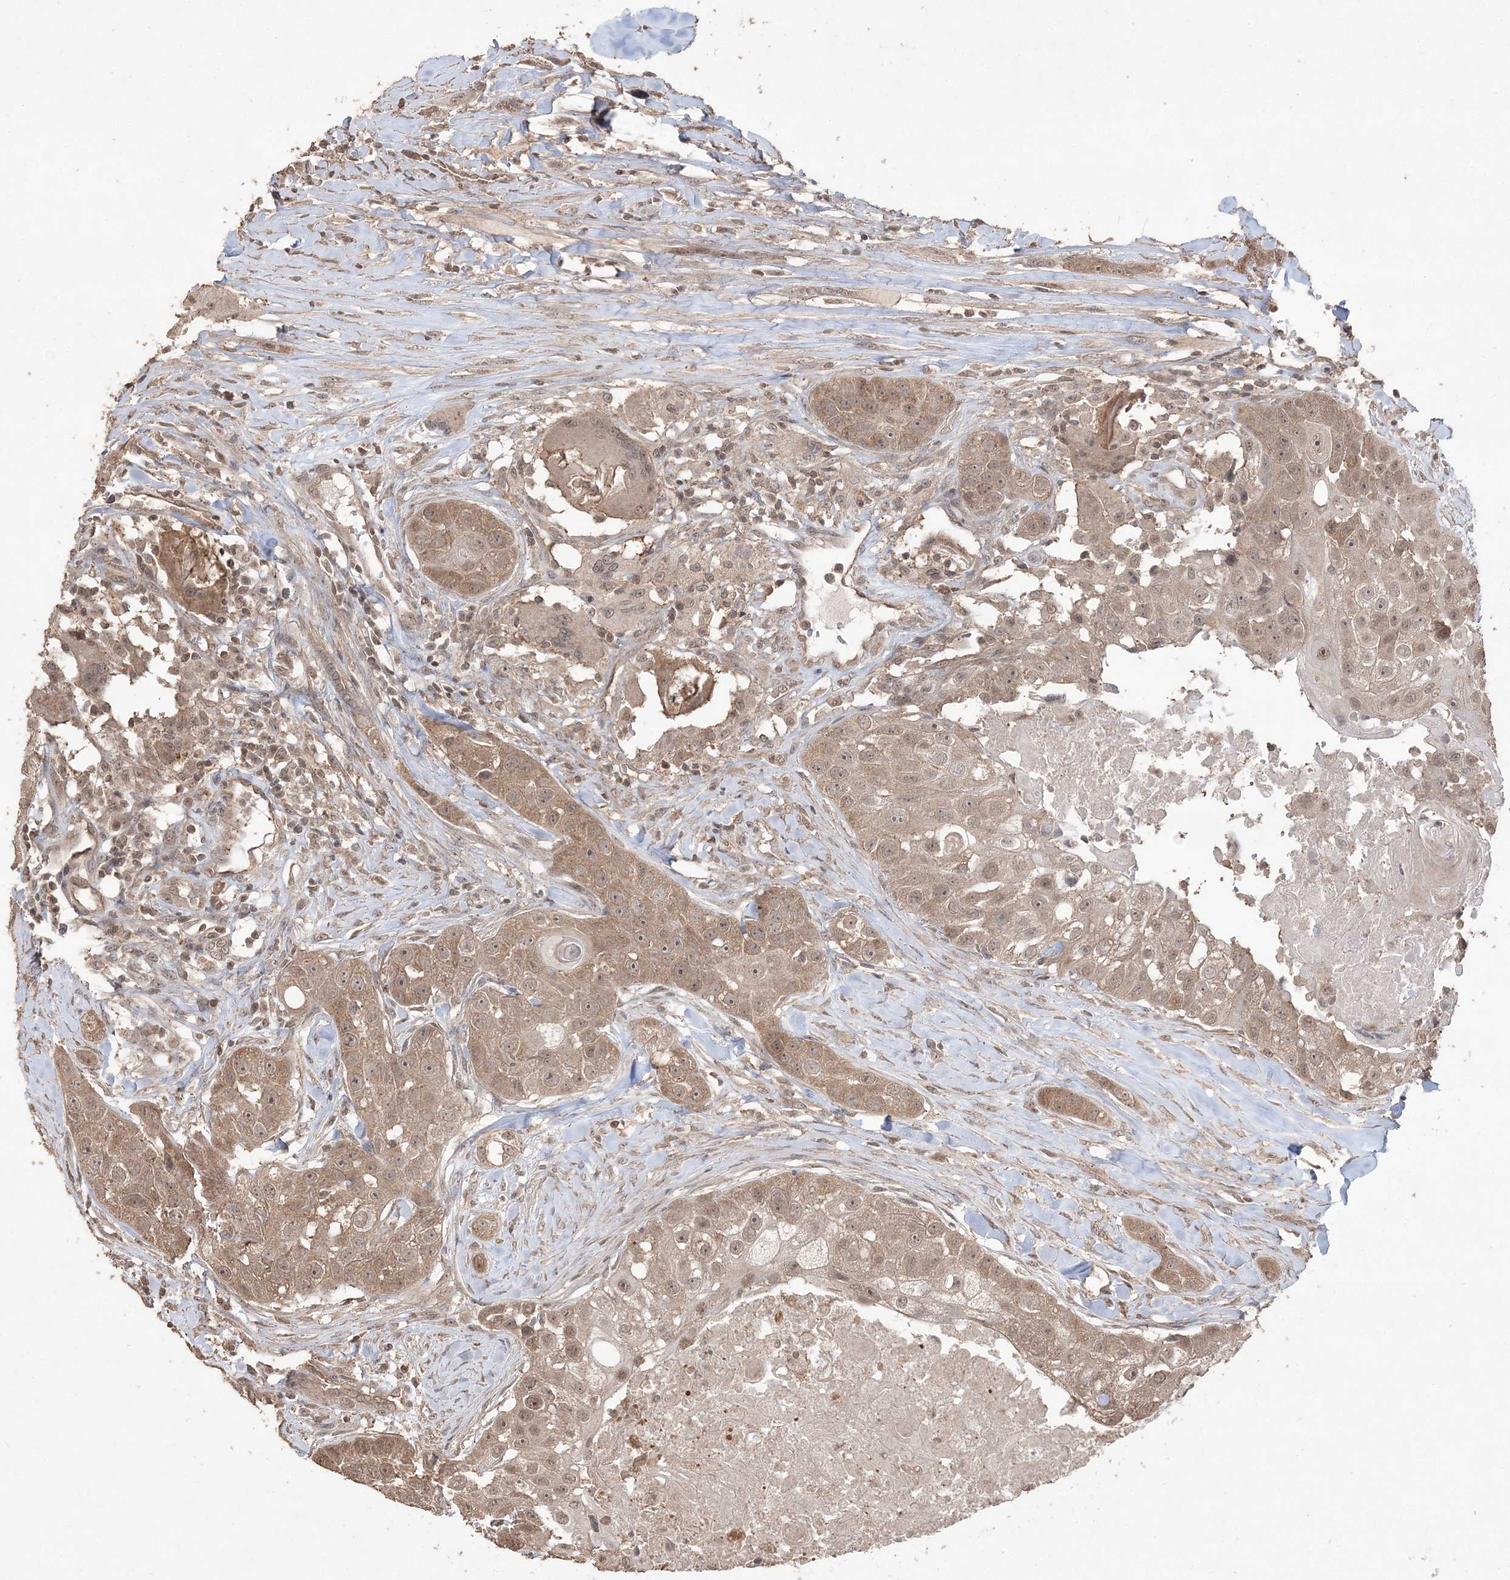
{"staining": {"intensity": "moderate", "quantity": ">75%", "location": "cytoplasmic/membranous,nuclear"}, "tissue": "head and neck cancer", "cell_type": "Tumor cells", "image_type": "cancer", "snomed": [{"axis": "morphology", "description": "Normal tissue, NOS"}, {"axis": "morphology", "description": "Squamous cell carcinoma, NOS"}, {"axis": "topography", "description": "Skeletal muscle"}, {"axis": "topography", "description": "Head-Neck"}], "caption": "Protein staining of head and neck cancer (squamous cell carcinoma) tissue exhibits moderate cytoplasmic/membranous and nuclear staining in about >75% of tumor cells.", "gene": "EHHADH", "patient": {"sex": "male", "age": 51}}